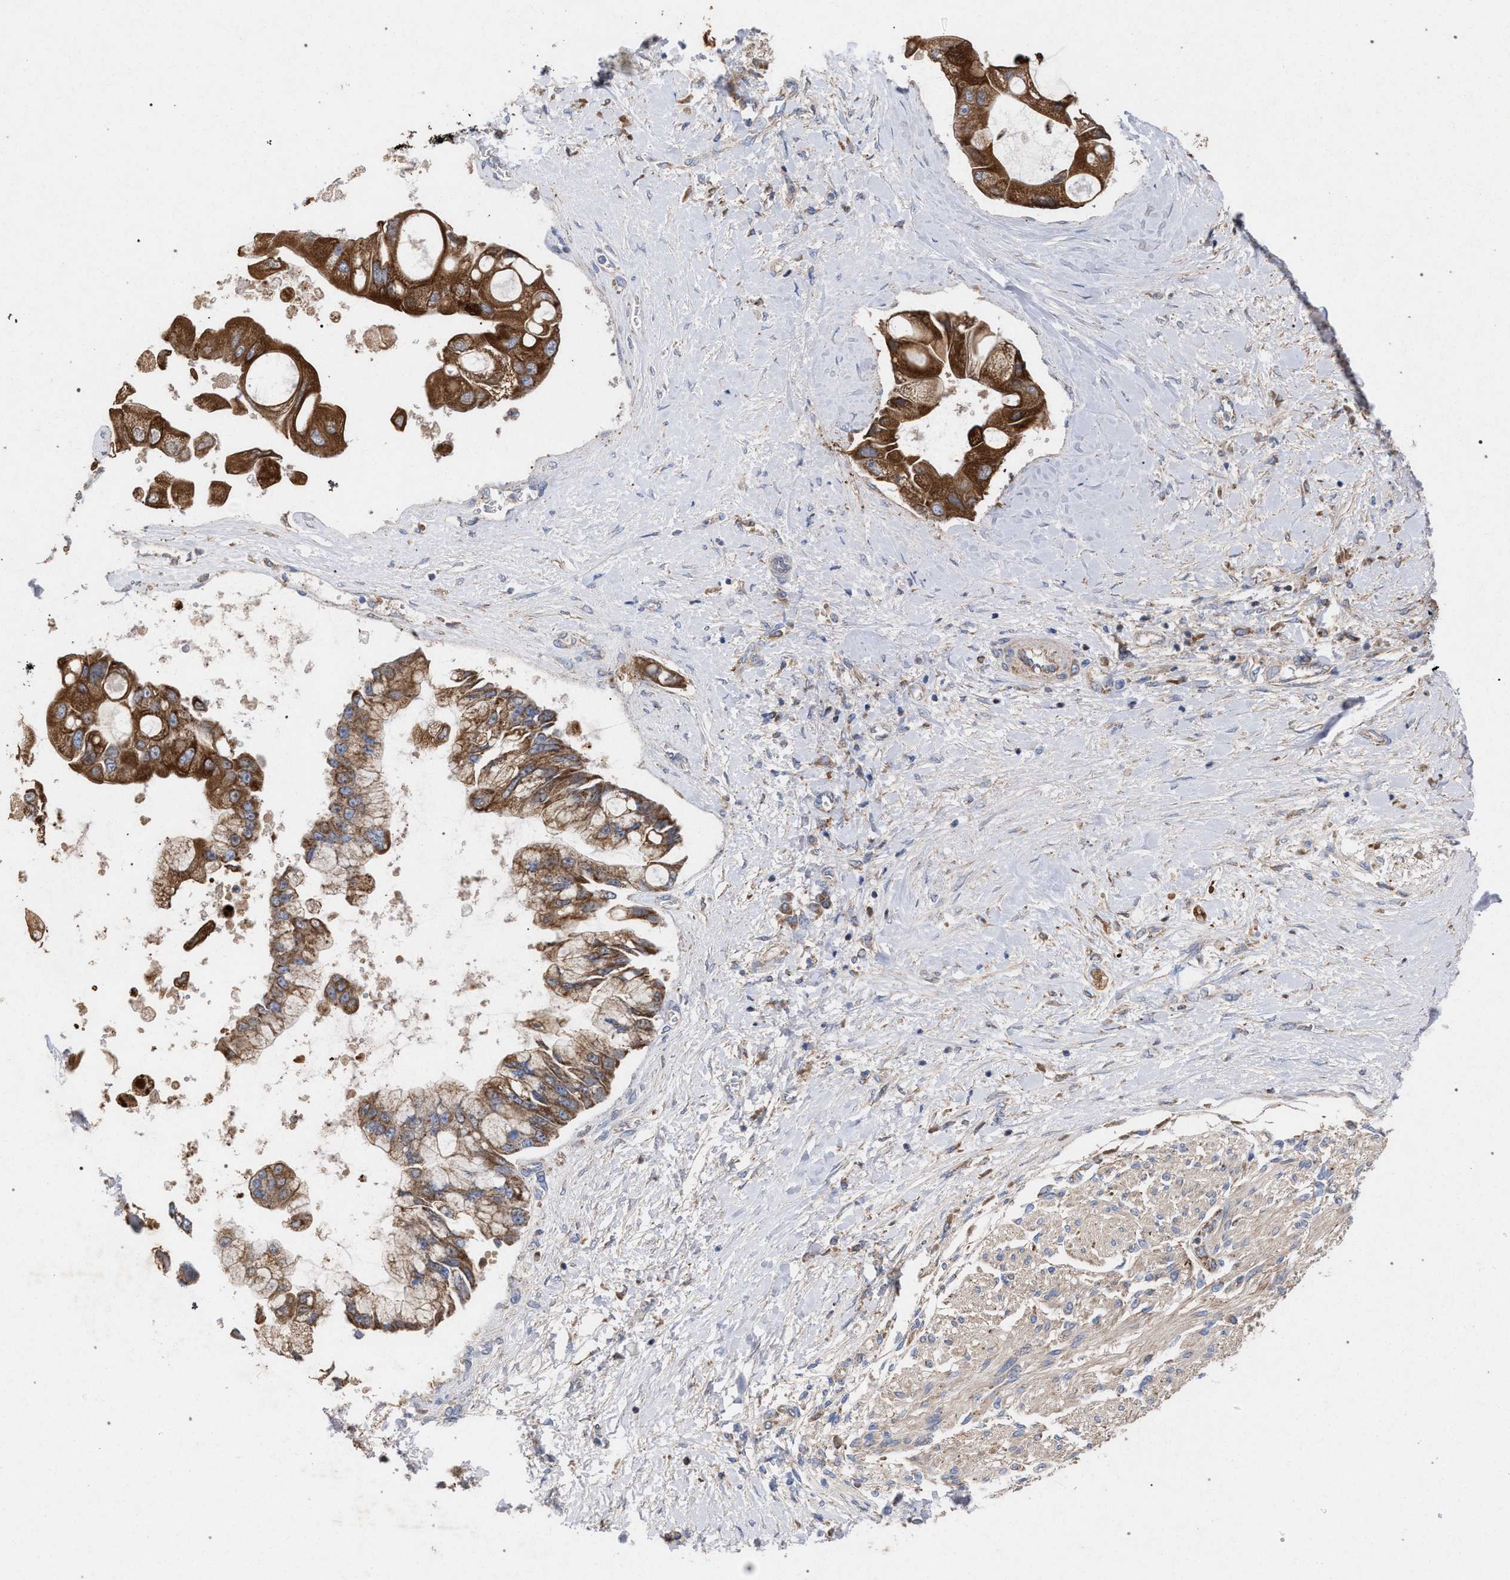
{"staining": {"intensity": "strong", "quantity": ">75%", "location": "cytoplasmic/membranous"}, "tissue": "liver cancer", "cell_type": "Tumor cells", "image_type": "cancer", "snomed": [{"axis": "morphology", "description": "Cholangiocarcinoma"}, {"axis": "topography", "description": "Liver"}], "caption": "About >75% of tumor cells in liver cancer (cholangiocarcinoma) demonstrate strong cytoplasmic/membranous protein positivity as visualized by brown immunohistochemical staining.", "gene": "BCL2L12", "patient": {"sex": "male", "age": 50}}